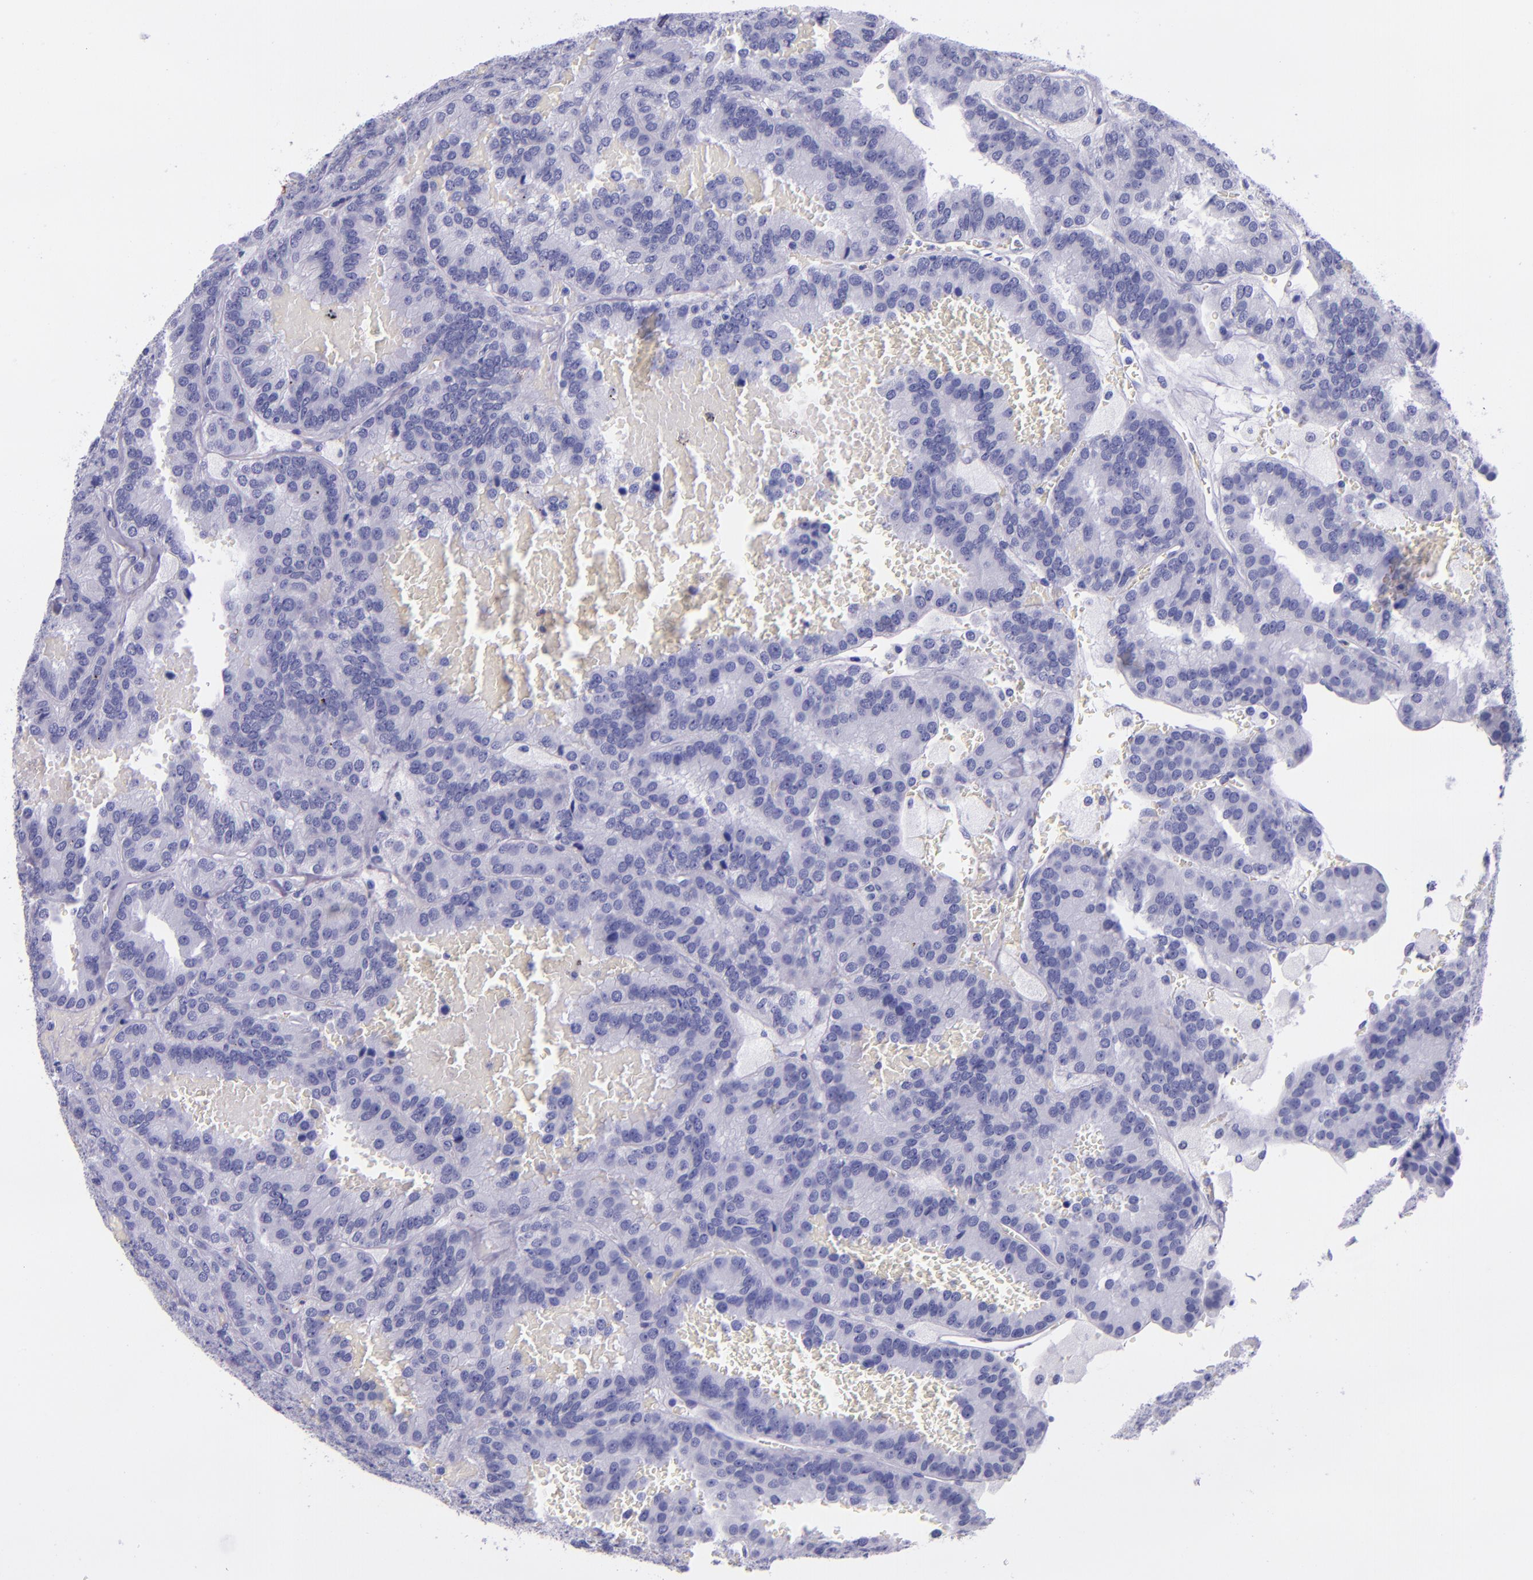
{"staining": {"intensity": "negative", "quantity": "none", "location": "none"}, "tissue": "renal cancer", "cell_type": "Tumor cells", "image_type": "cancer", "snomed": [{"axis": "morphology", "description": "Adenocarcinoma, NOS"}, {"axis": "topography", "description": "Kidney"}], "caption": "DAB immunohistochemical staining of renal cancer shows no significant positivity in tumor cells.", "gene": "SLPI", "patient": {"sex": "male", "age": 46}}